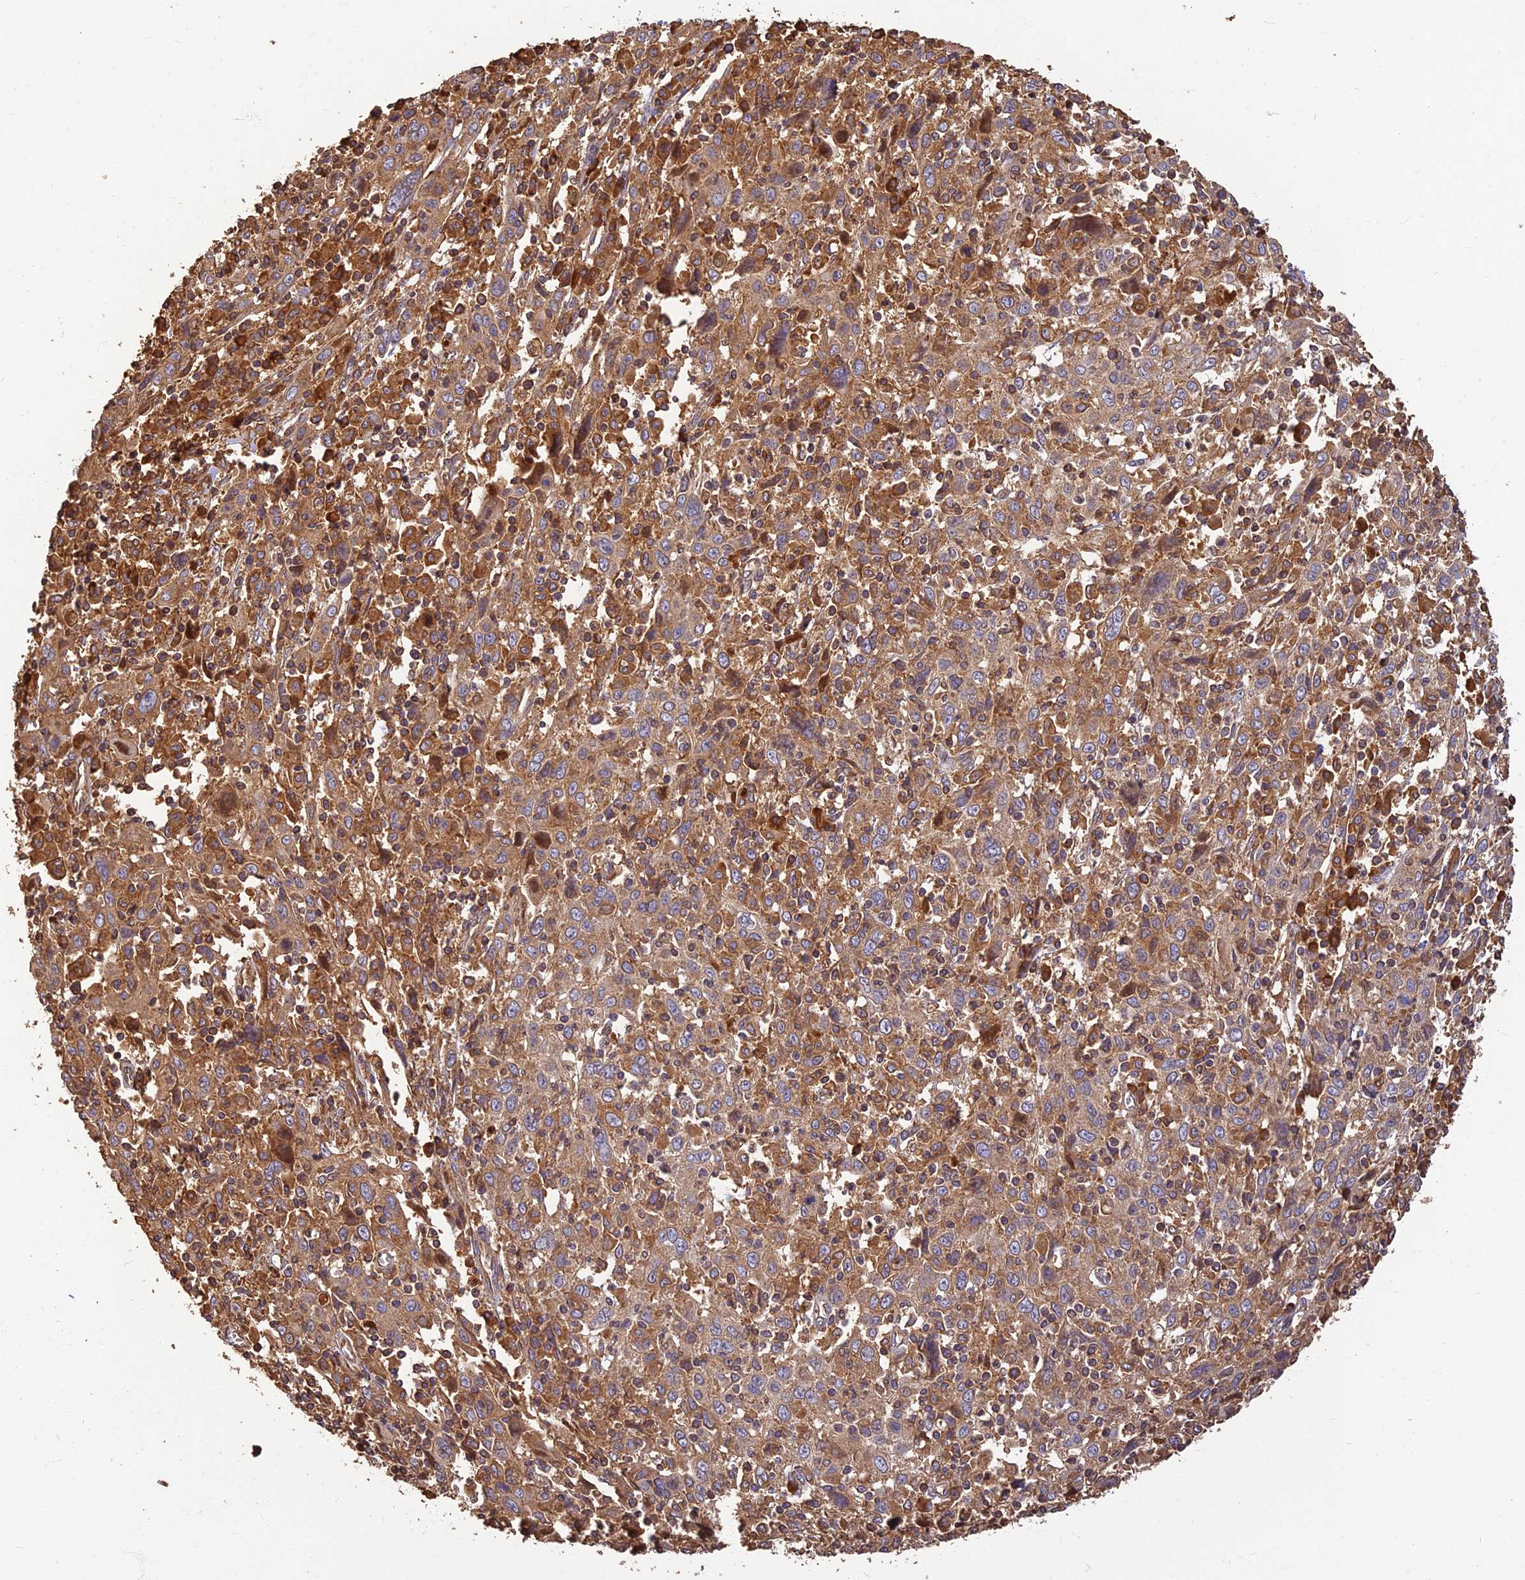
{"staining": {"intensity": "moderate", "quantity": ">75%", "location": "cytoplasmic/membranous"}, "tissue": "cervical cancer", "cell_type": "Tumor cells", "image_type": "cancer", "snomed": [{"axis": "morphology", "description": "Squamous cell carcinoma, NOS"}, {"axis": "topography", "description": "Cervix"}], "caption": "Immunohistochemical staining of cervical squamous cell carcinoma demonstrates medium levels of moderate cytoplasmic/membranous protein staining in approximately >75% of tumor cells.", "gene": "CORO1C", "patient": {"sex": "female", "age": 46}}